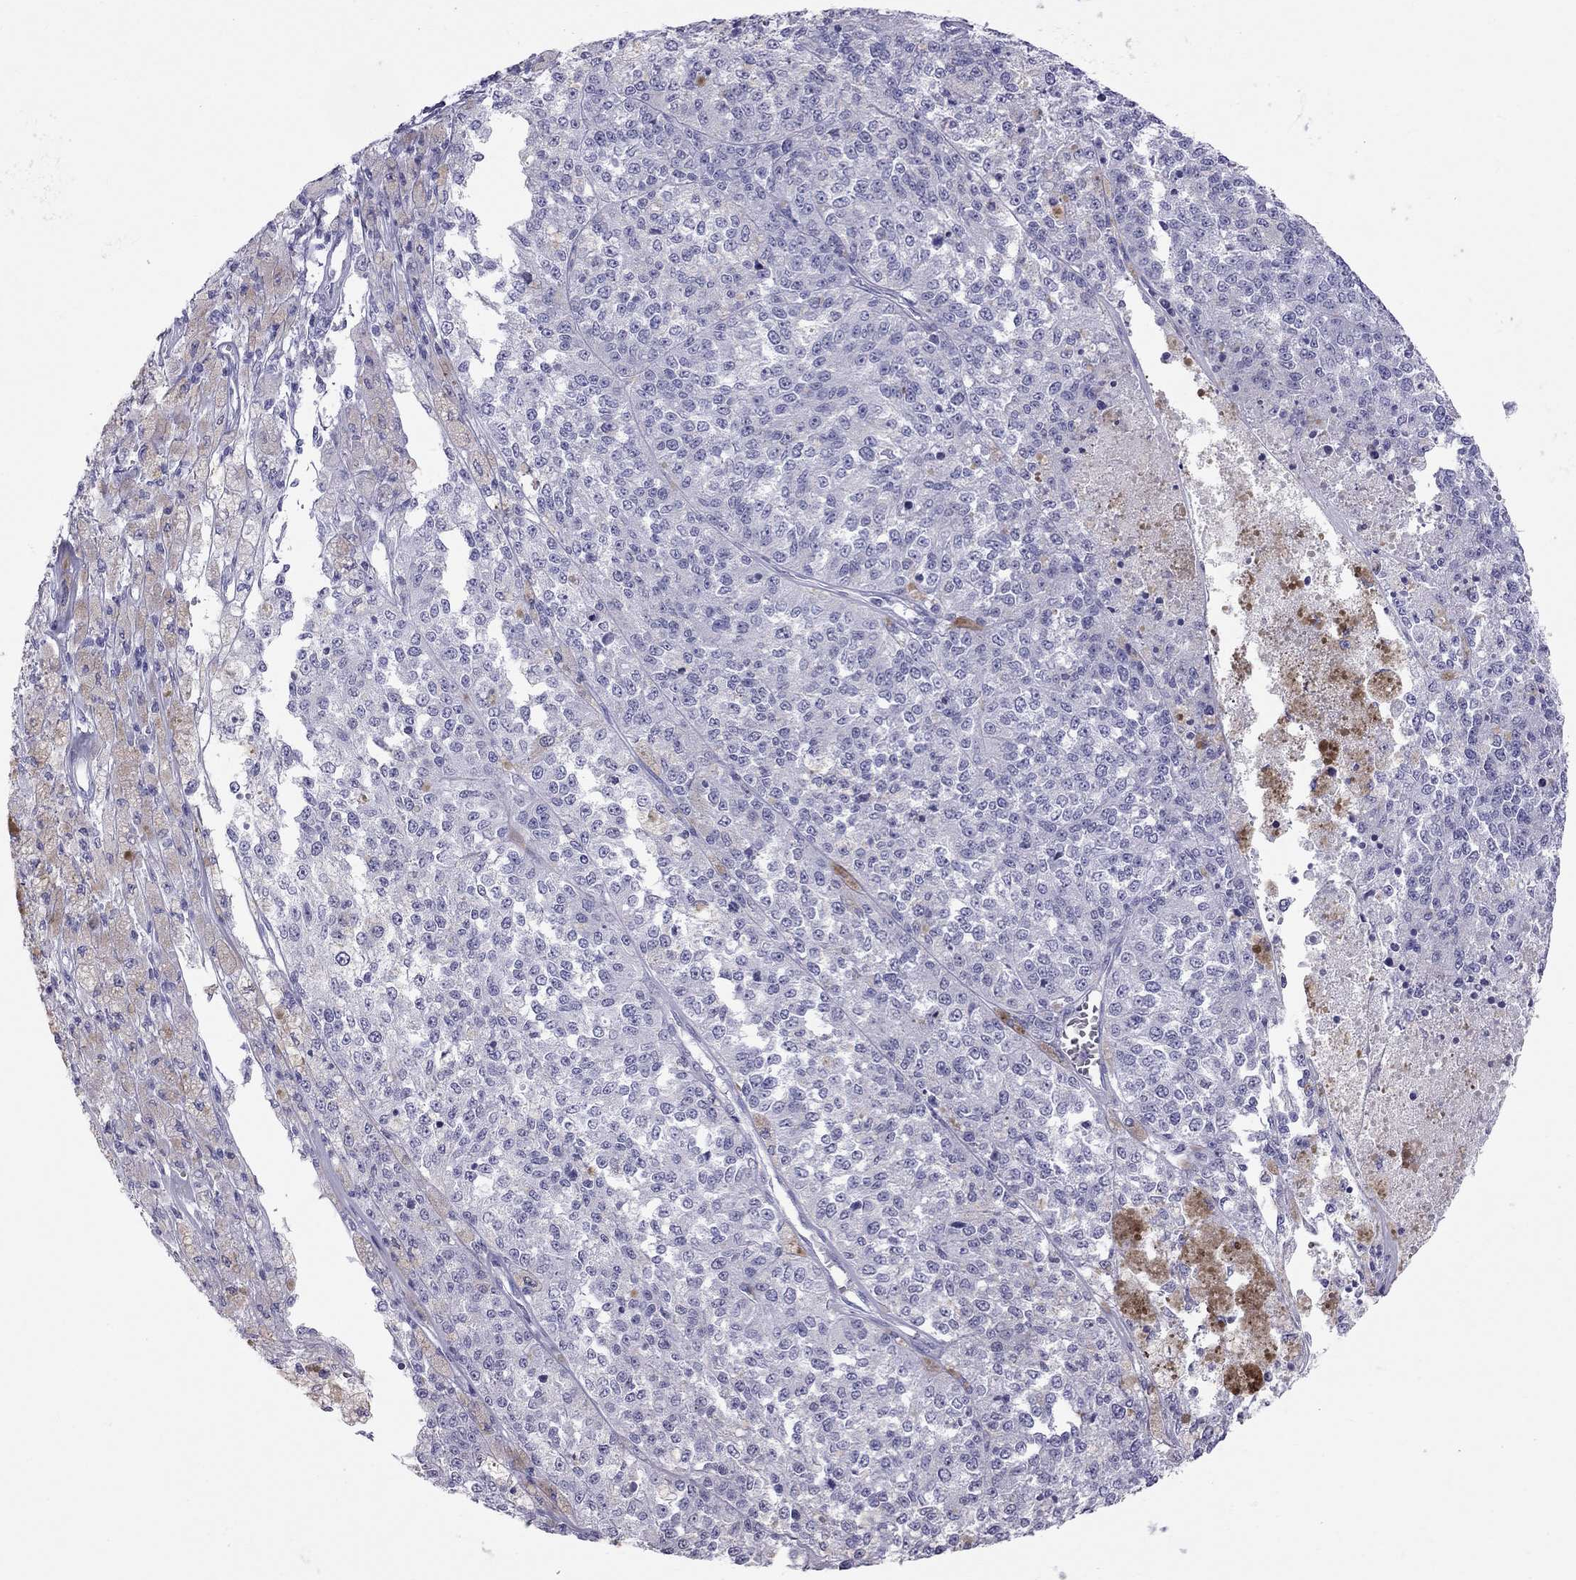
{"staining": {"intensity": "negative", "quantity": "none", "location": "none"}, "tissue": "melanoma", "cell_type": "Tumor cells", "image_type": "cancer", "snomed": [{"axis": "morphology", "description": "Malignant melanoma, Metastatic site"}, {"axis": "topography", "description": "Lymph node"}], "caption": "Tumor cells are negative for brown protein staining in melanoma.", "gene": "TRPM3", "patient": {"sex": "female", "age": 64}}